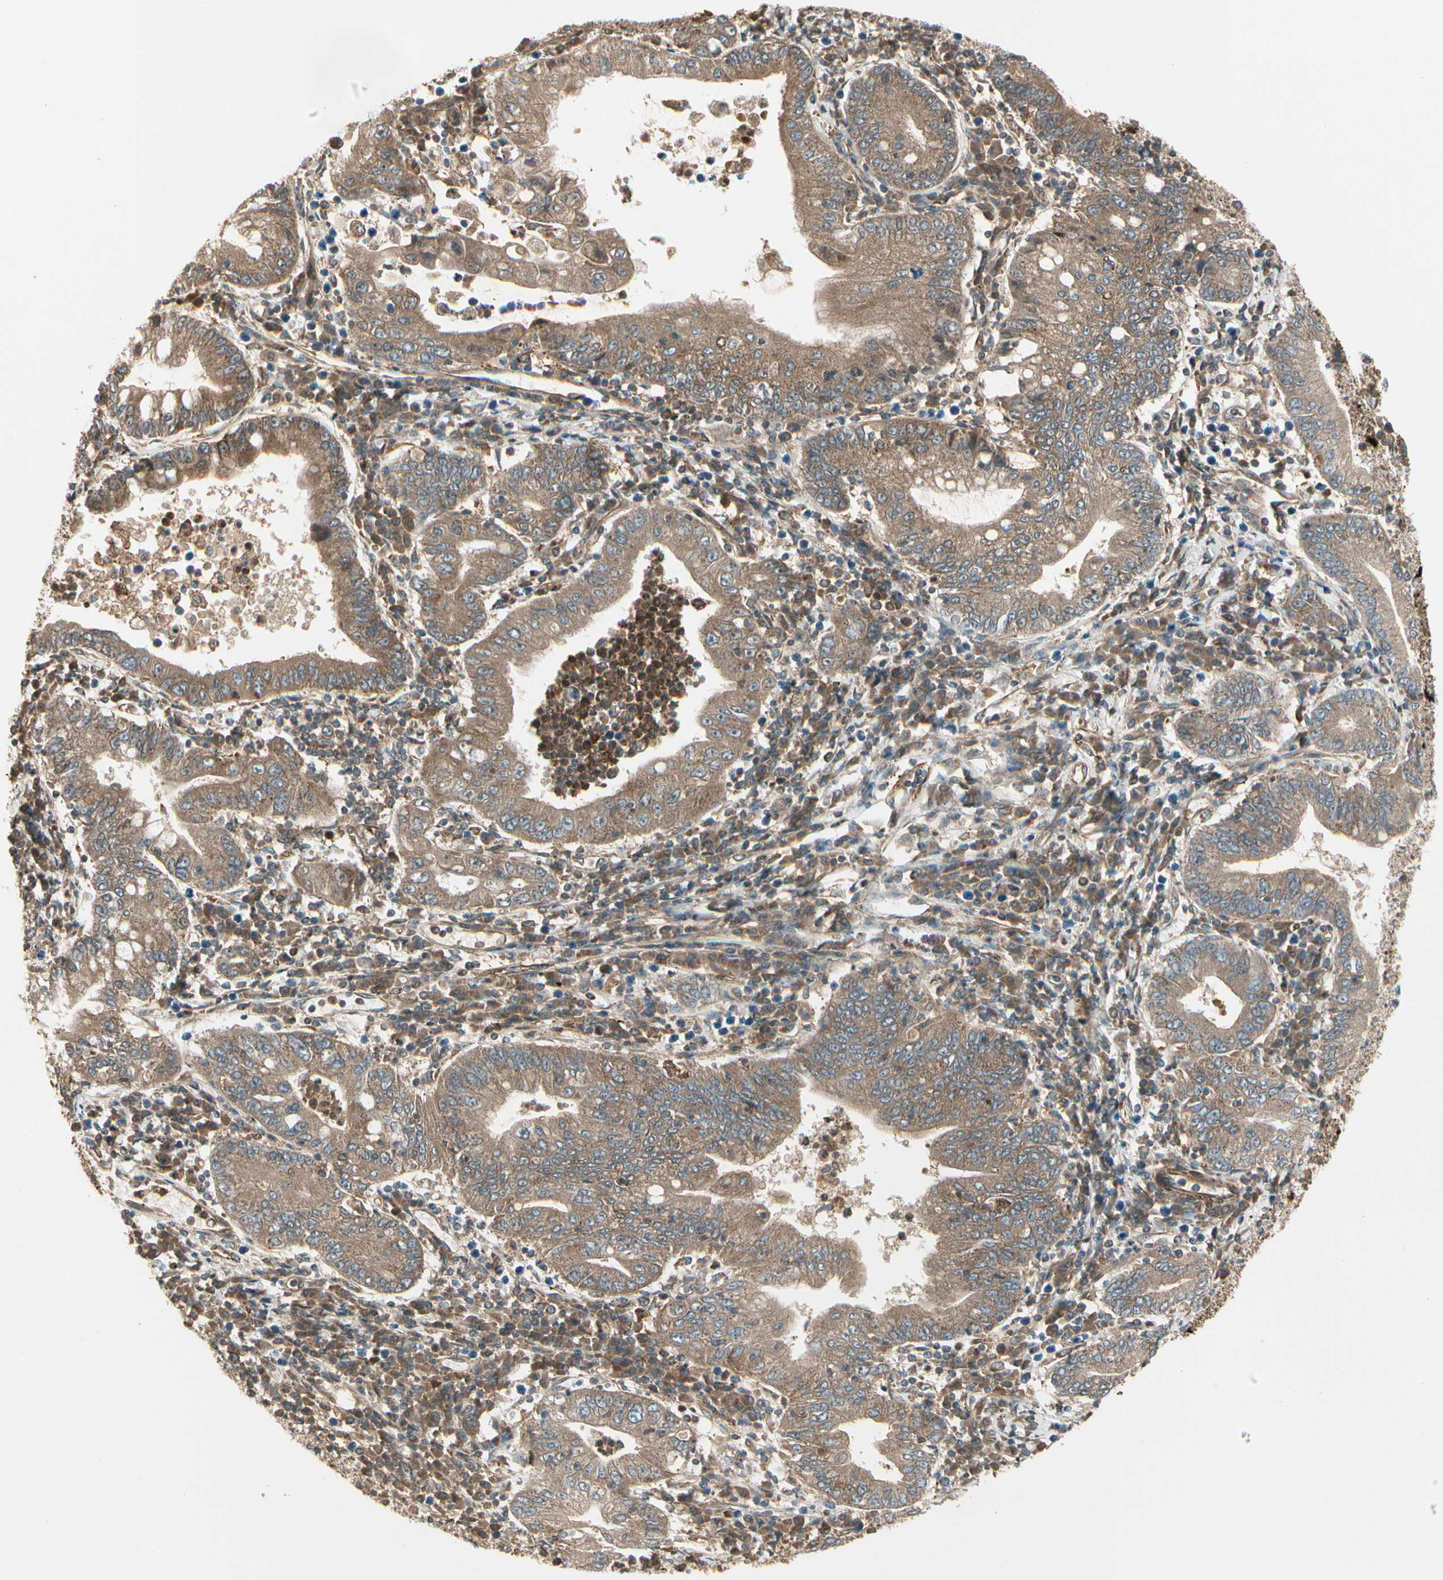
{"staining": {"intensity": "moderate", "quantity": ">75%", "location": "cytoplasmic/membranous"}, "tissue": "stomach cancer", "cell_type": "Tumor cells", "image_type": "cancer", "snomed": [{"axis": "morphology", "description": "Normal tissue, NOS"}, {"axis": "morphology", "description": "Adenocarcinoma, NOS"}, {"axis": "topography", "description": "Esophagus"}, {"axis": "topography", "description": "Stomach, upper"}, {"axis": "topography", "description": "Peripheral nerve tissue"}], "caption": "This histopathology image reveals stomach adenocarcinoma stained with immunohistochemistry (IHC) to label a protein in brown. The cytoplasmic/membranous of tumor cells show moderate positivity for the protein. Nuclei are counter-stained blue.", "gene": "FKBP15", "patient": {"sex": "male", "age": 62}}